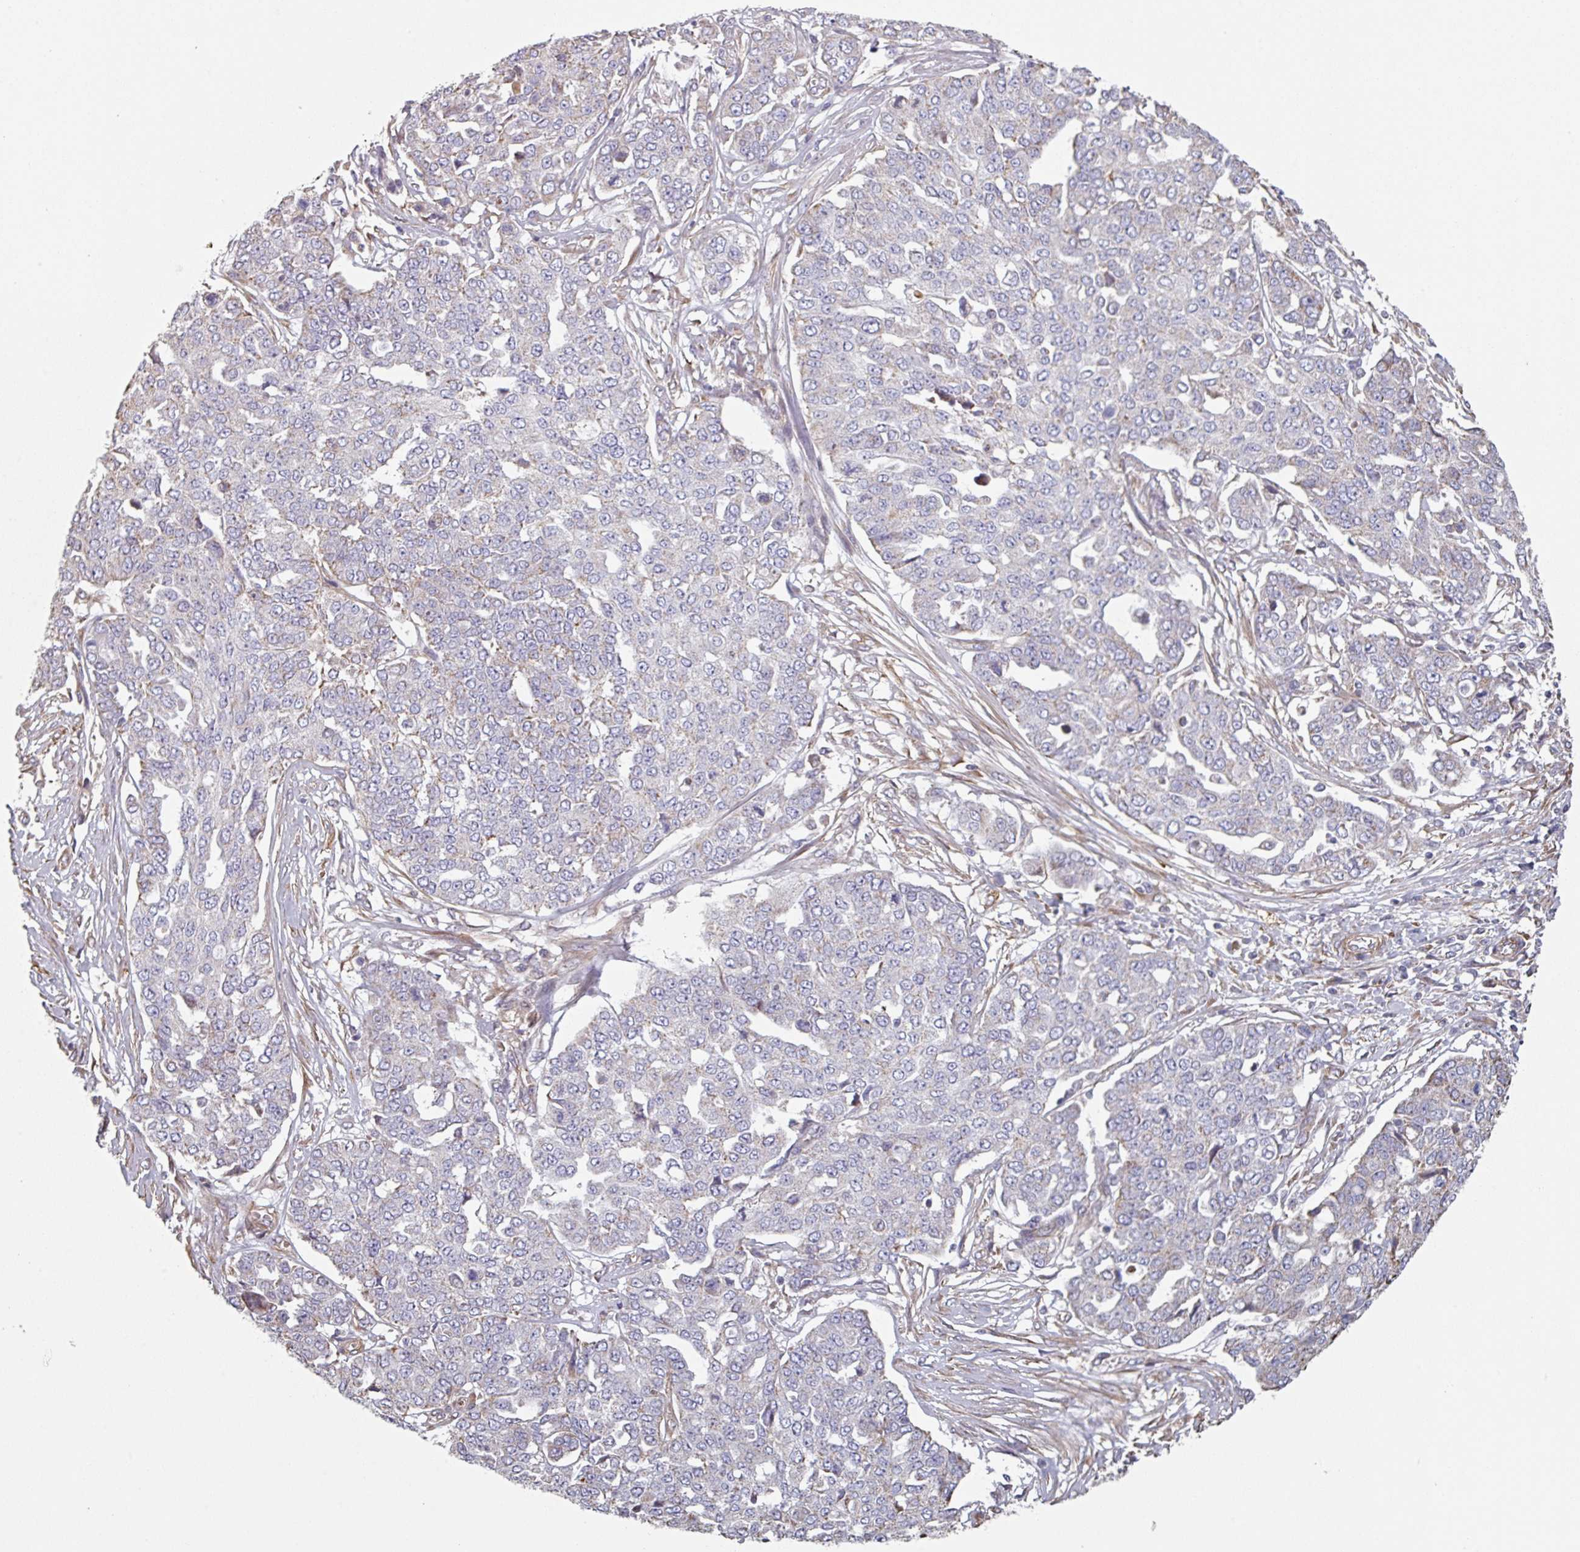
{"staining": {"intensity": "negative", "quantity": "none", "location": "none"}, "tissue": "ovarian cancer", "cell_type": "Tumor cells", "image_type": "cancer", "snomed": [{"axis": "morphology", "description": "Cystadenocarcinoma, serous, NOS"}, {"axis": "topography", "description": "Soft tissue"}, {"axis": "topography", "description": "Ovary"}], "caption": "Immunohistochemistry (IHC) image of neoplastic tissue: human serous cystadenocarcinoma (ovarian) stained with DAB (3,3'-diaminobenzidine) shows no significant protein expression in tumor cells. The staining is performed using DAB (3,3'-diaminobenzidine) brown chromogen with nuclei counter-stained in using hematoxylin.", "gene": "GSTA4", "patient": {"sex": "female", "age": 57}}